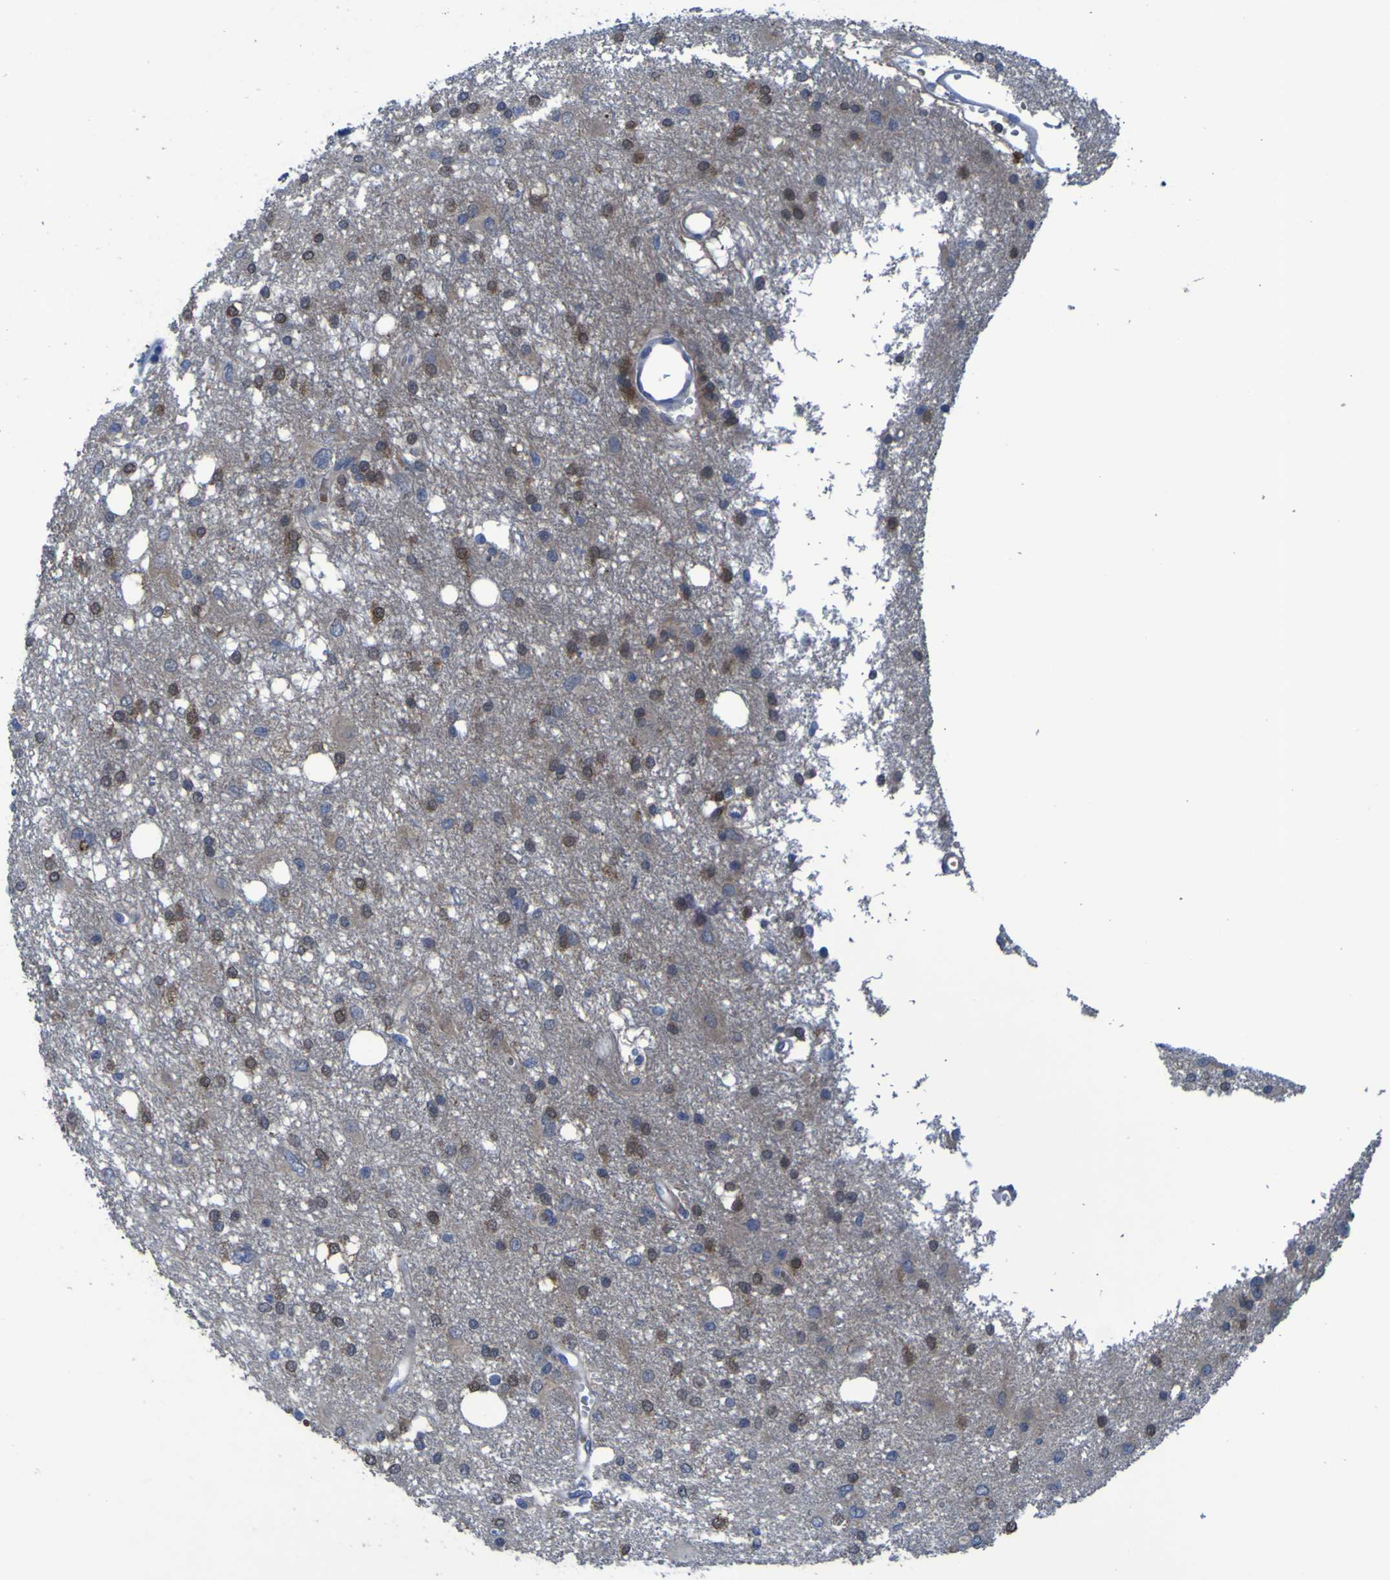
{"staining": {"intensity": "moderate", "quantity": ">75%", "location": "nuclear"}, "tissue": "glioma", "cell_type": "Tumor cells", "image_type": "cancer", "snomed": [{"axis": "morphology", "description": "Glioma, malignant, High grade"}, {"axis": "topography", "description": "Brain"}], "caption": "Protein analysis of malignant high-grade glioma tissue shows moderate nuclear expression in about >75% of tumor cells.", "gene": "SGK2", "patient": {"sex": "female", "age": 59}}